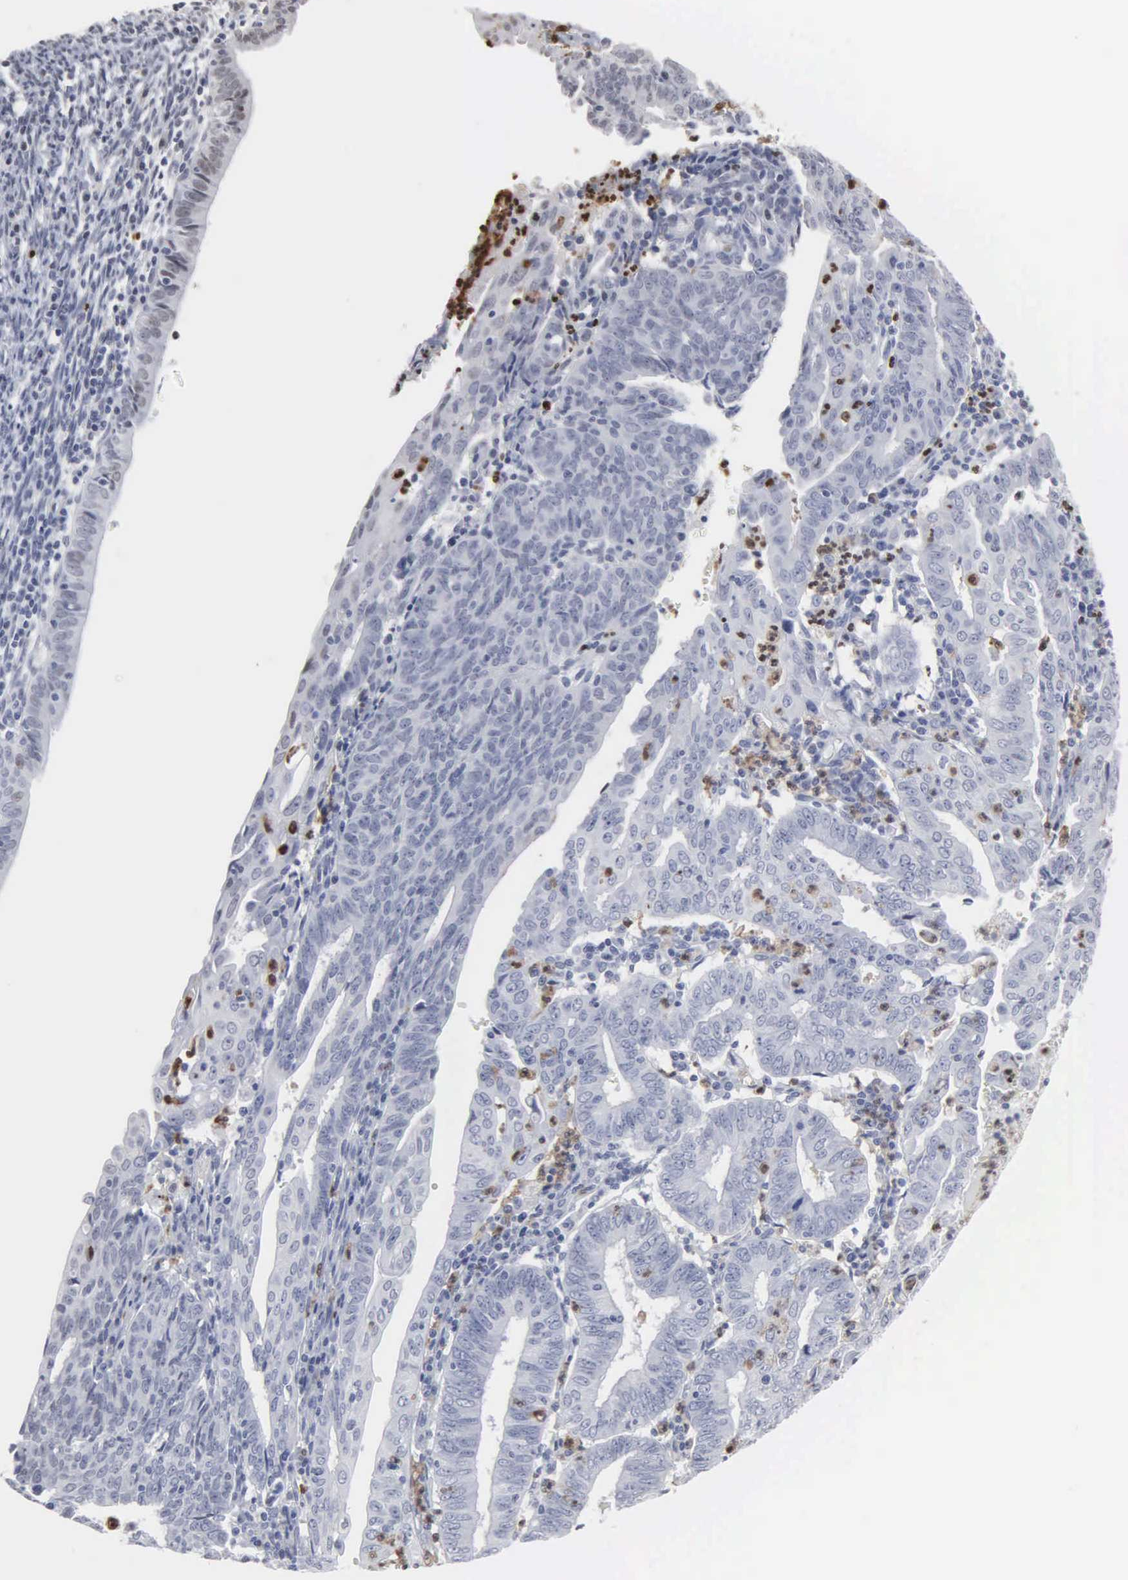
{"staining": {"intensity": "negative", "quantity": "none", "location": "none"}, "tissue": "endometrial cancer", "cell_type": "Tumor cells", "image_type": "cancer", "snomed": [{"axis": "morphology", "description": "Adenocarcinoma, NOS"}, {"axis": "topography", "description": "Endometrium"}], "caption": "This is an immunohistochemistry (IHC) image of human endometrial cancer (adenocarcinoma). There is no positivity in tumor cells.", "gene": "SPIN3", "patient": {"sex": "female", "age": 60}}